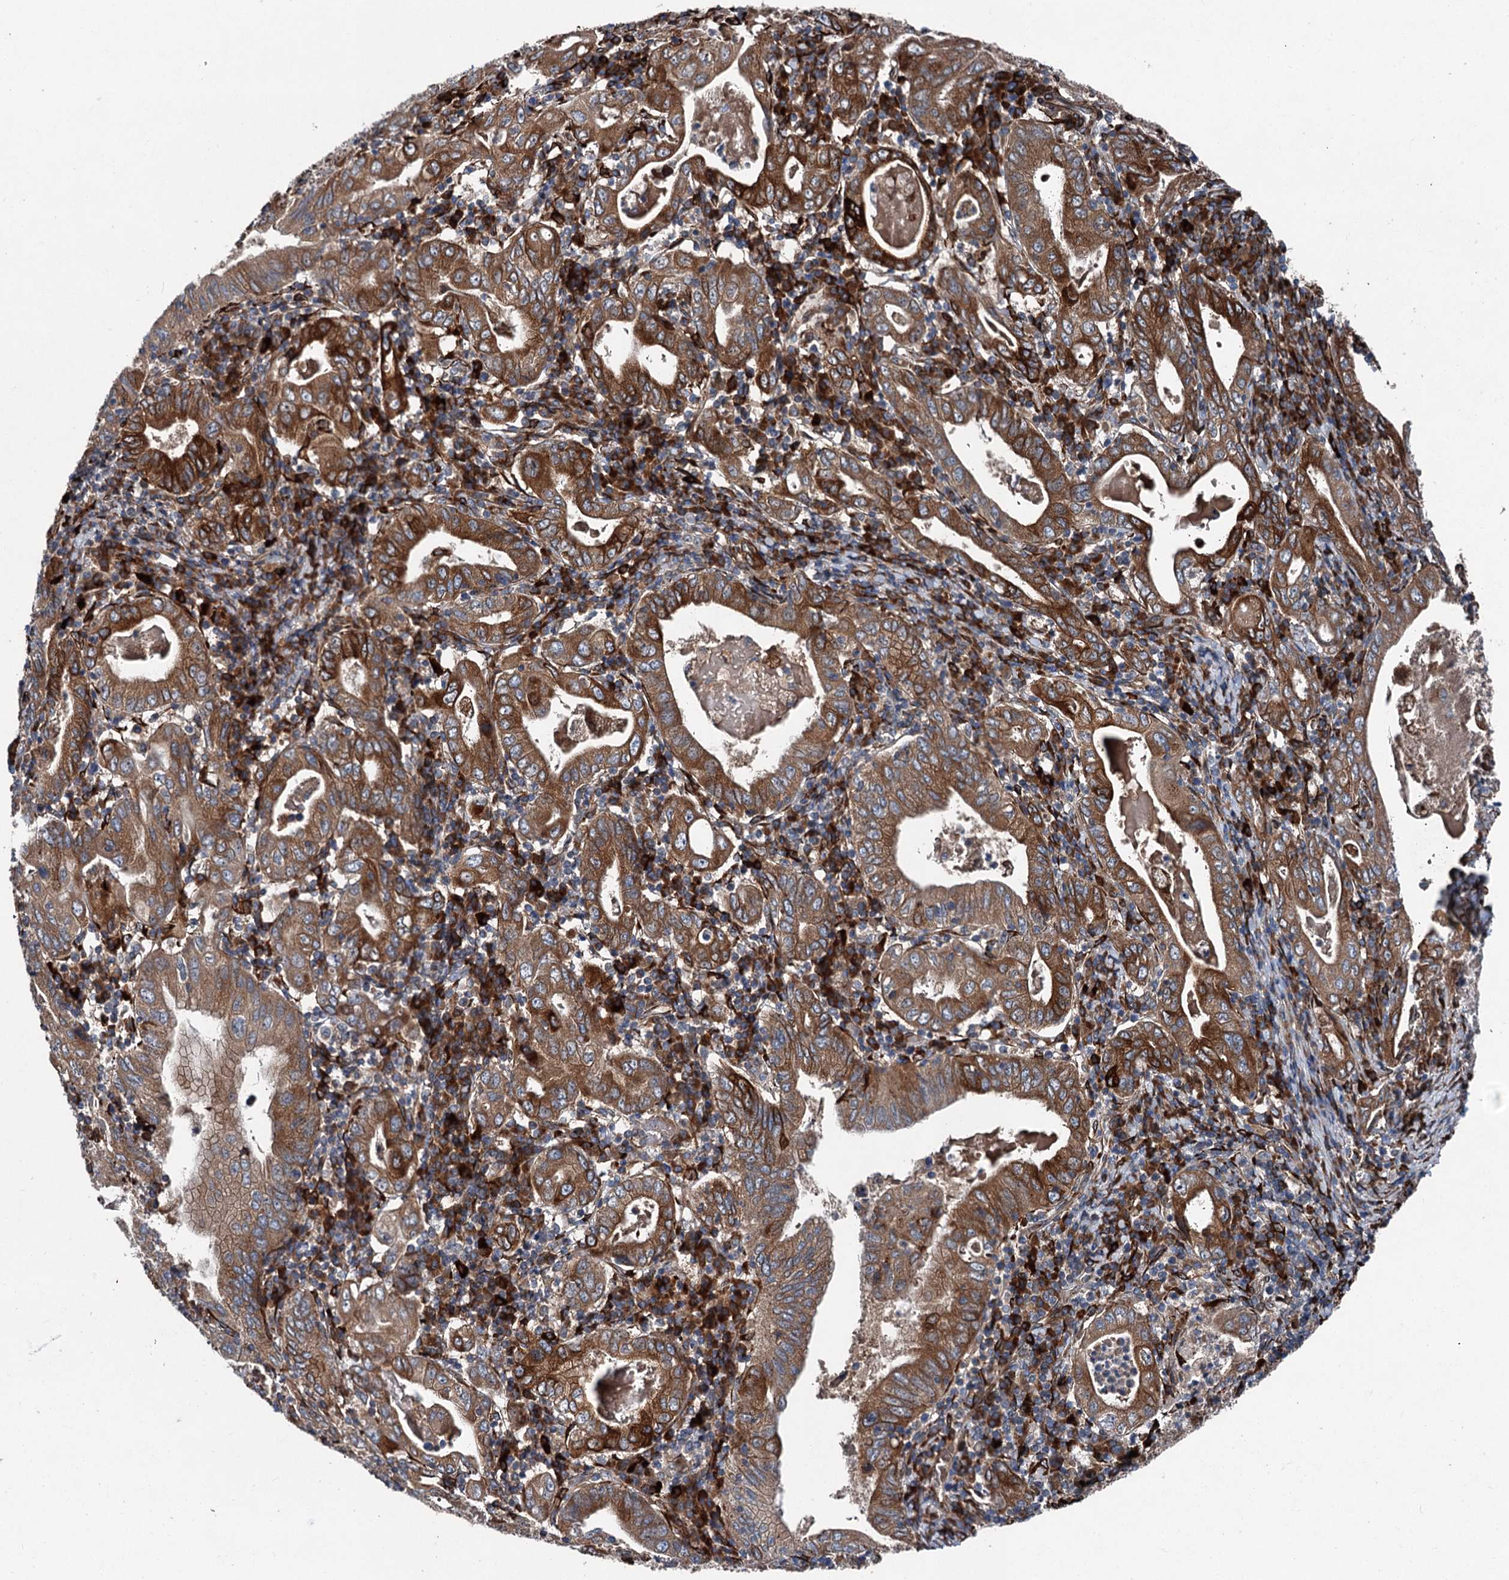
{"staining": {"intensity": "strong", "quantity": ">75%", "location": "cytoplasmic/membranous"}, "tissue": "stomach cancer", "cell_type": "Tumor cells", "image_type": "cancer", "snomed": [{"axis": "morphology", "description": "Normal tissue, NOS"}, {"axis": "morphology", "description": "Adenocarcinoma, NOS"}, {"axis": "topography", "description": "Esophagus"}, {"axis": "topography", "description": "Stomach, upper"}, {"axis": "topography", "description": "Peripheral nerve tissue"}], "caption": "Protein expression by immunohistochemistry demonstrates strong cytoplasmic/membranous expression in about >75% of tumor cells in stomach adenocarcinoma.", "gene": "DDIAS", "patient": {"sex": "male", "age": 62}}